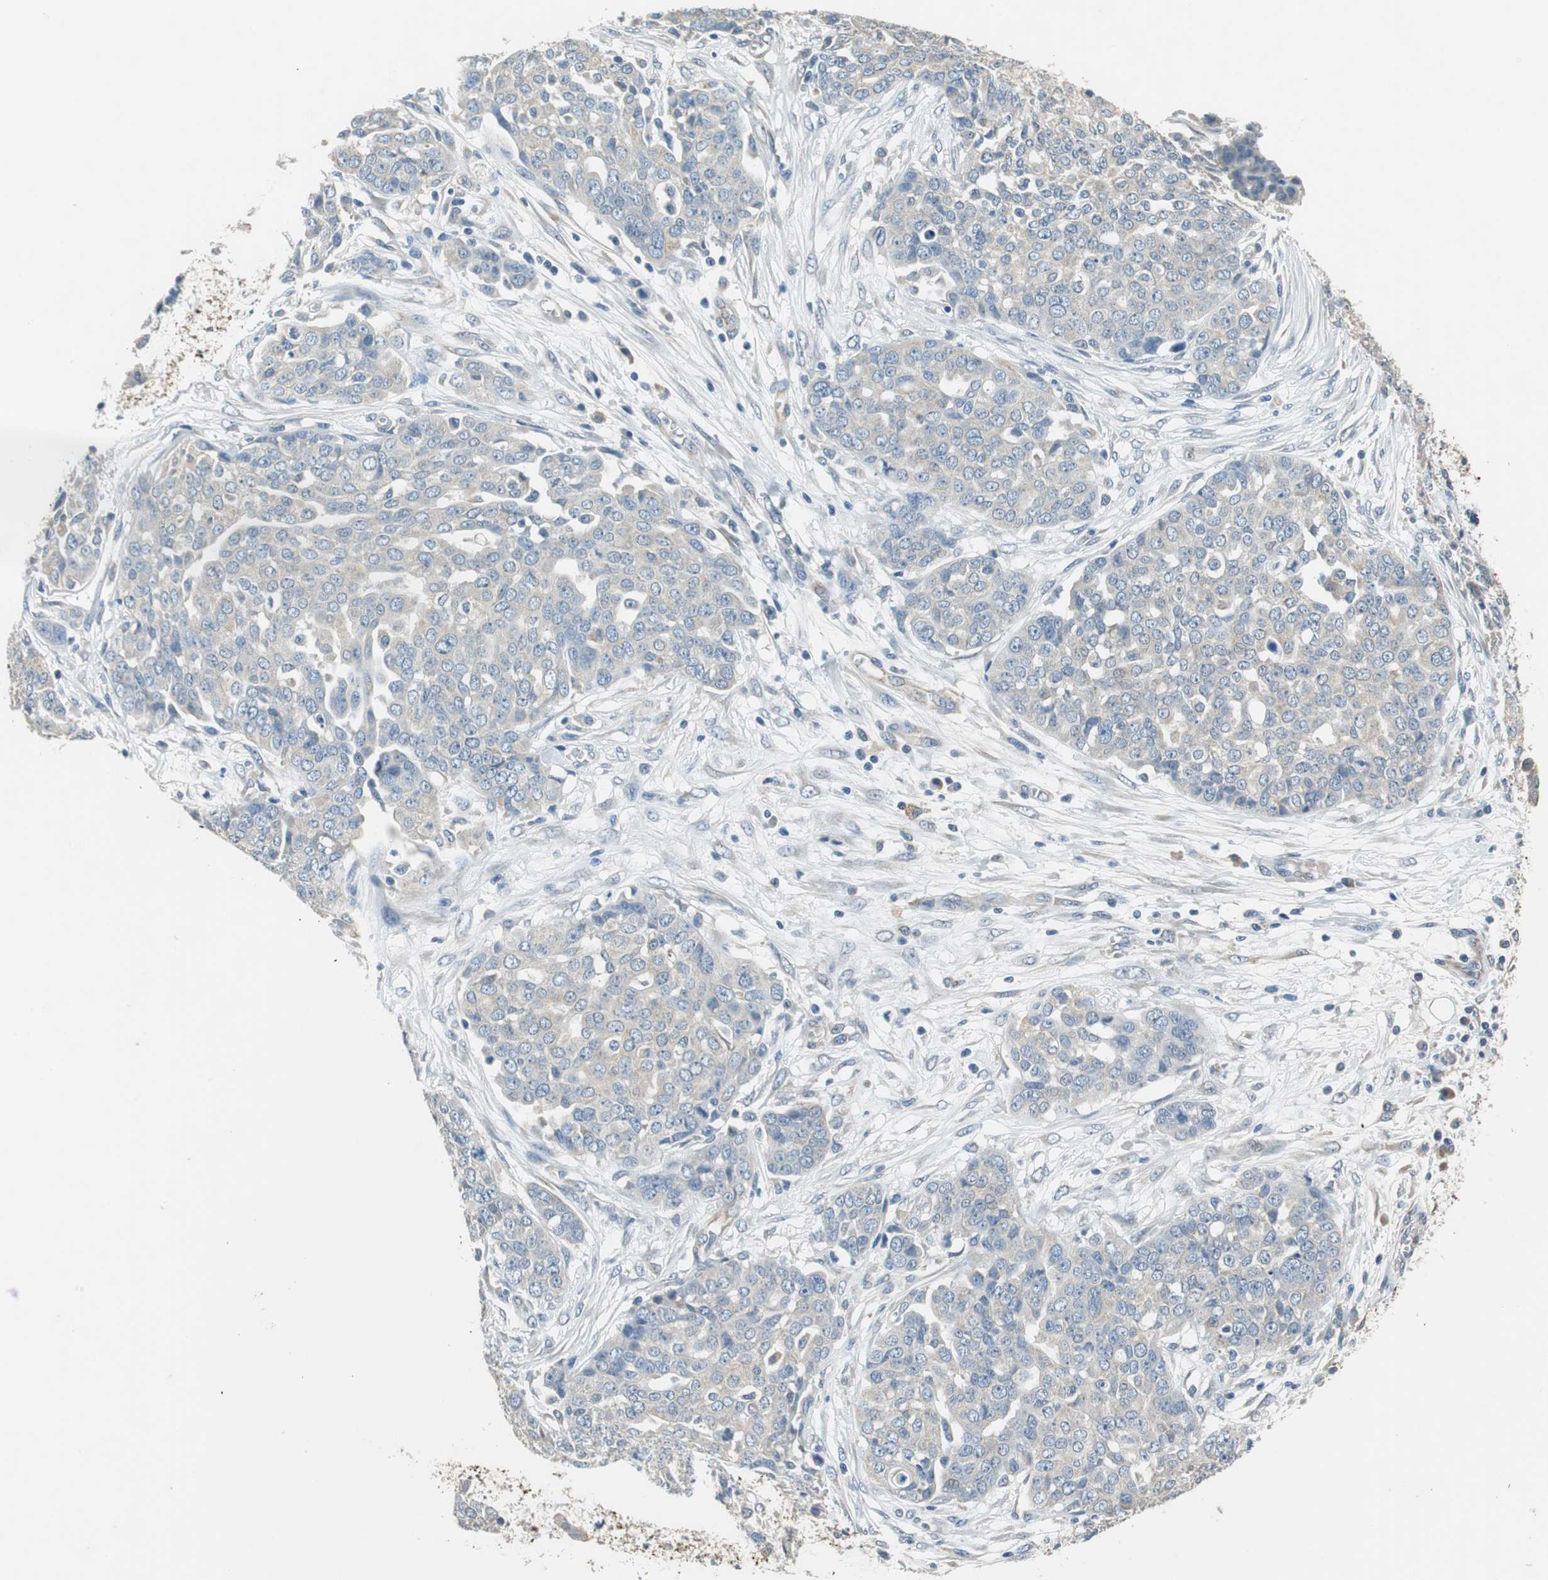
{"staining": {"intensity": "weak", "quantity": "25%-75%", "location": "cytoplasmic/membranous"}, "tissue": "ovarian cancer", "cell_type": "Tumor cells", "image_type": "cancer", "snomed": [{"axis": "morphology", "description": "Cystadenocarcinoma, serous, NOS"}, {"axis": "topography", "description": "Soft tissue"}, {"axis": "topography", "description": "Ovary"}], "caption": "Tumor cells show low levels of weak cytoplasmic/membranous staining in about 25%-75% of cells in serous cystadenocarcinoma (ovarian).", "gene": "ALDH4A1", "patient": {"sex": "female", "age": 57}}